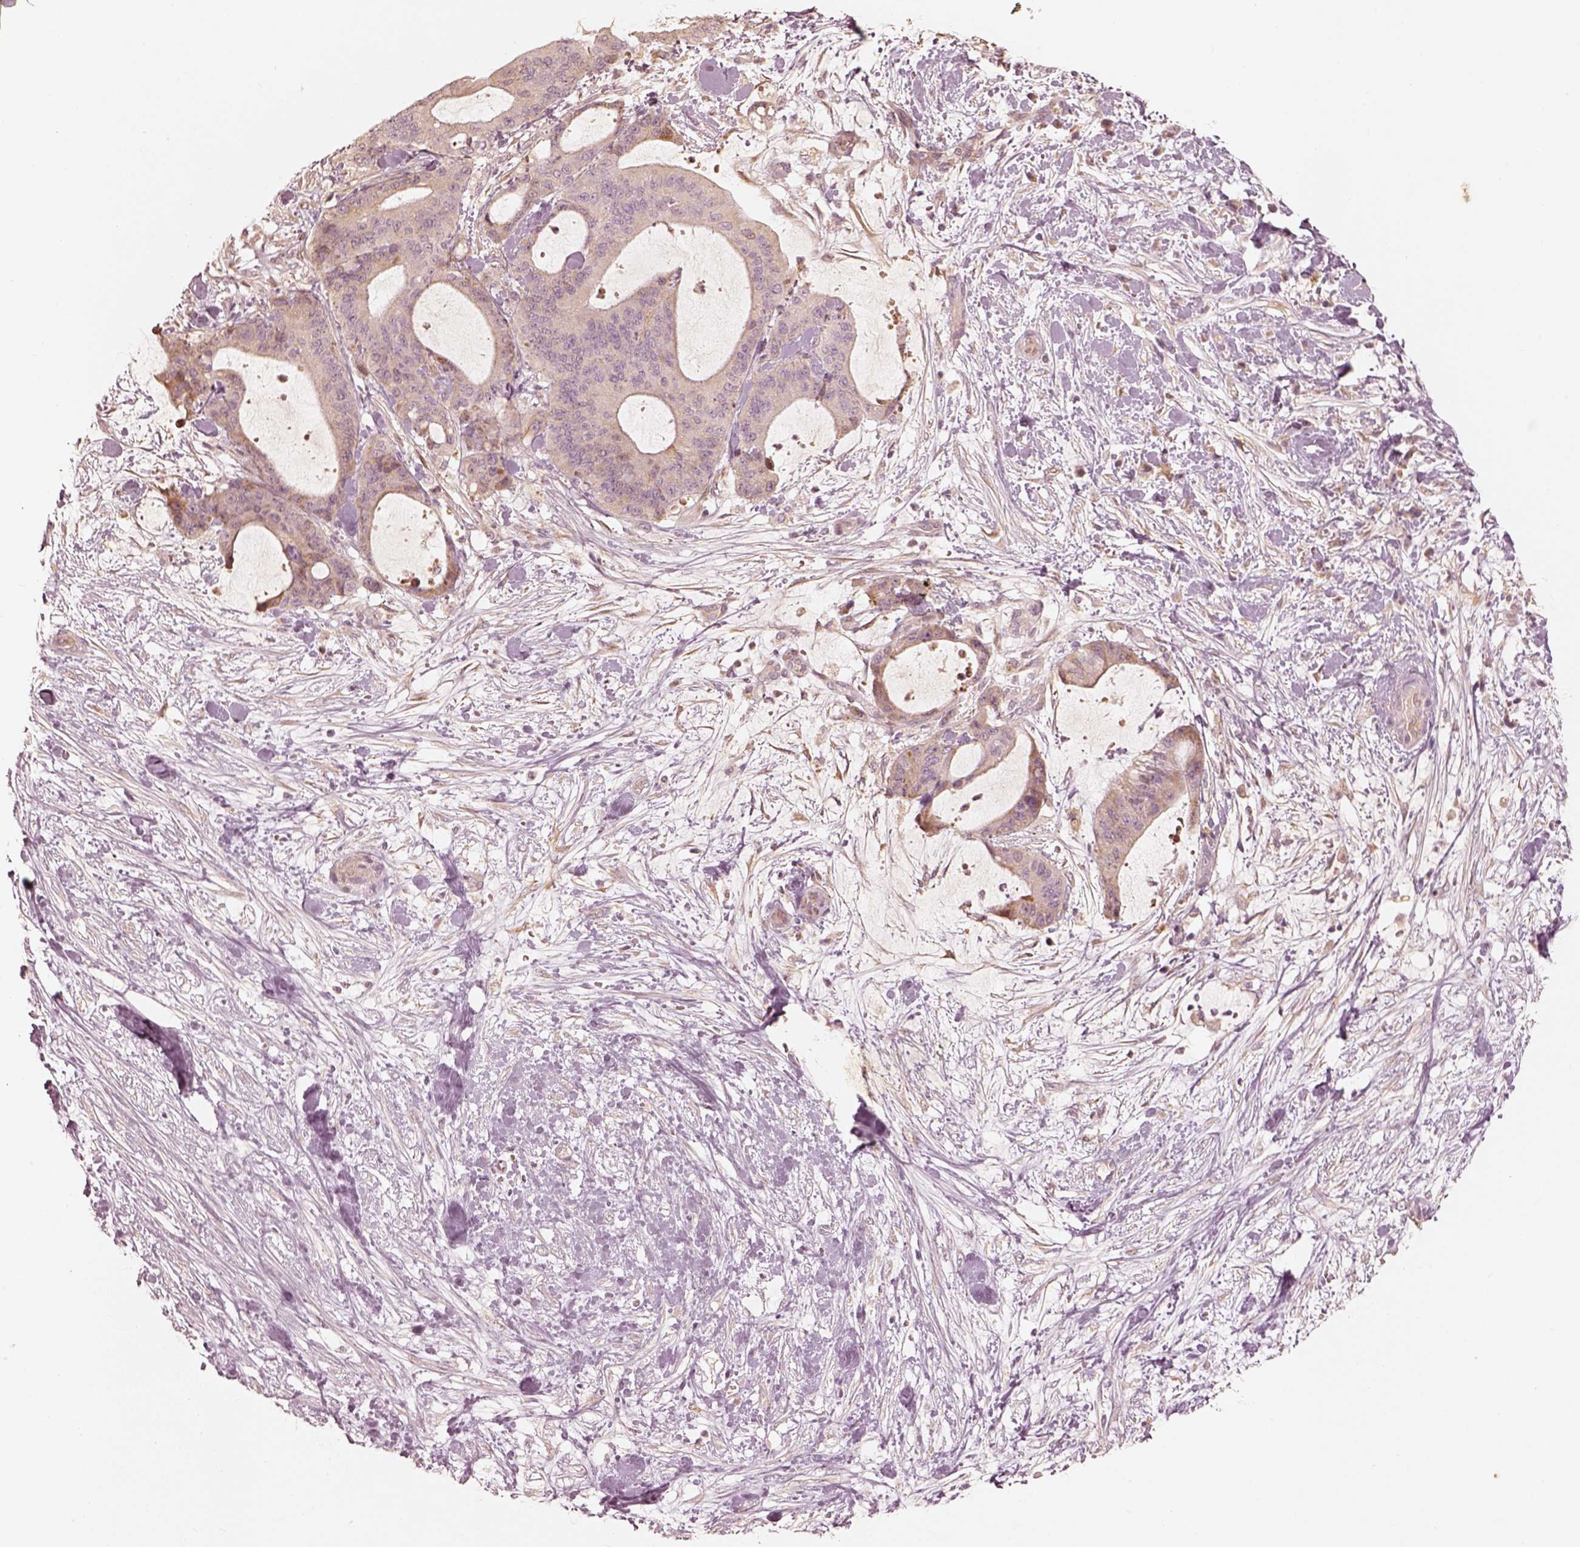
{"staining": {"intensity": "moderate", "quantity": "<25%", "location": "cytoplasmic/membranous"}, "tissue": "liver cancer", "cell_type": "Tumor cells", "image_type": "cancer", "snomed": [{"axis": "morphology", "description": "Cholangiocarcinoma"}, {"axis": "topography", "description": "Liver"}], "caption": "Immunohistochemistry image of human liver cancer (cholangiocarcinoma) stained for a protein (brown), which exhibits low levels of moderate cytoplasmic/membranous expression in approximately <25% of tumor cells.", "gene": "WLS", "patient": {"sex": "female", "age": 73}}